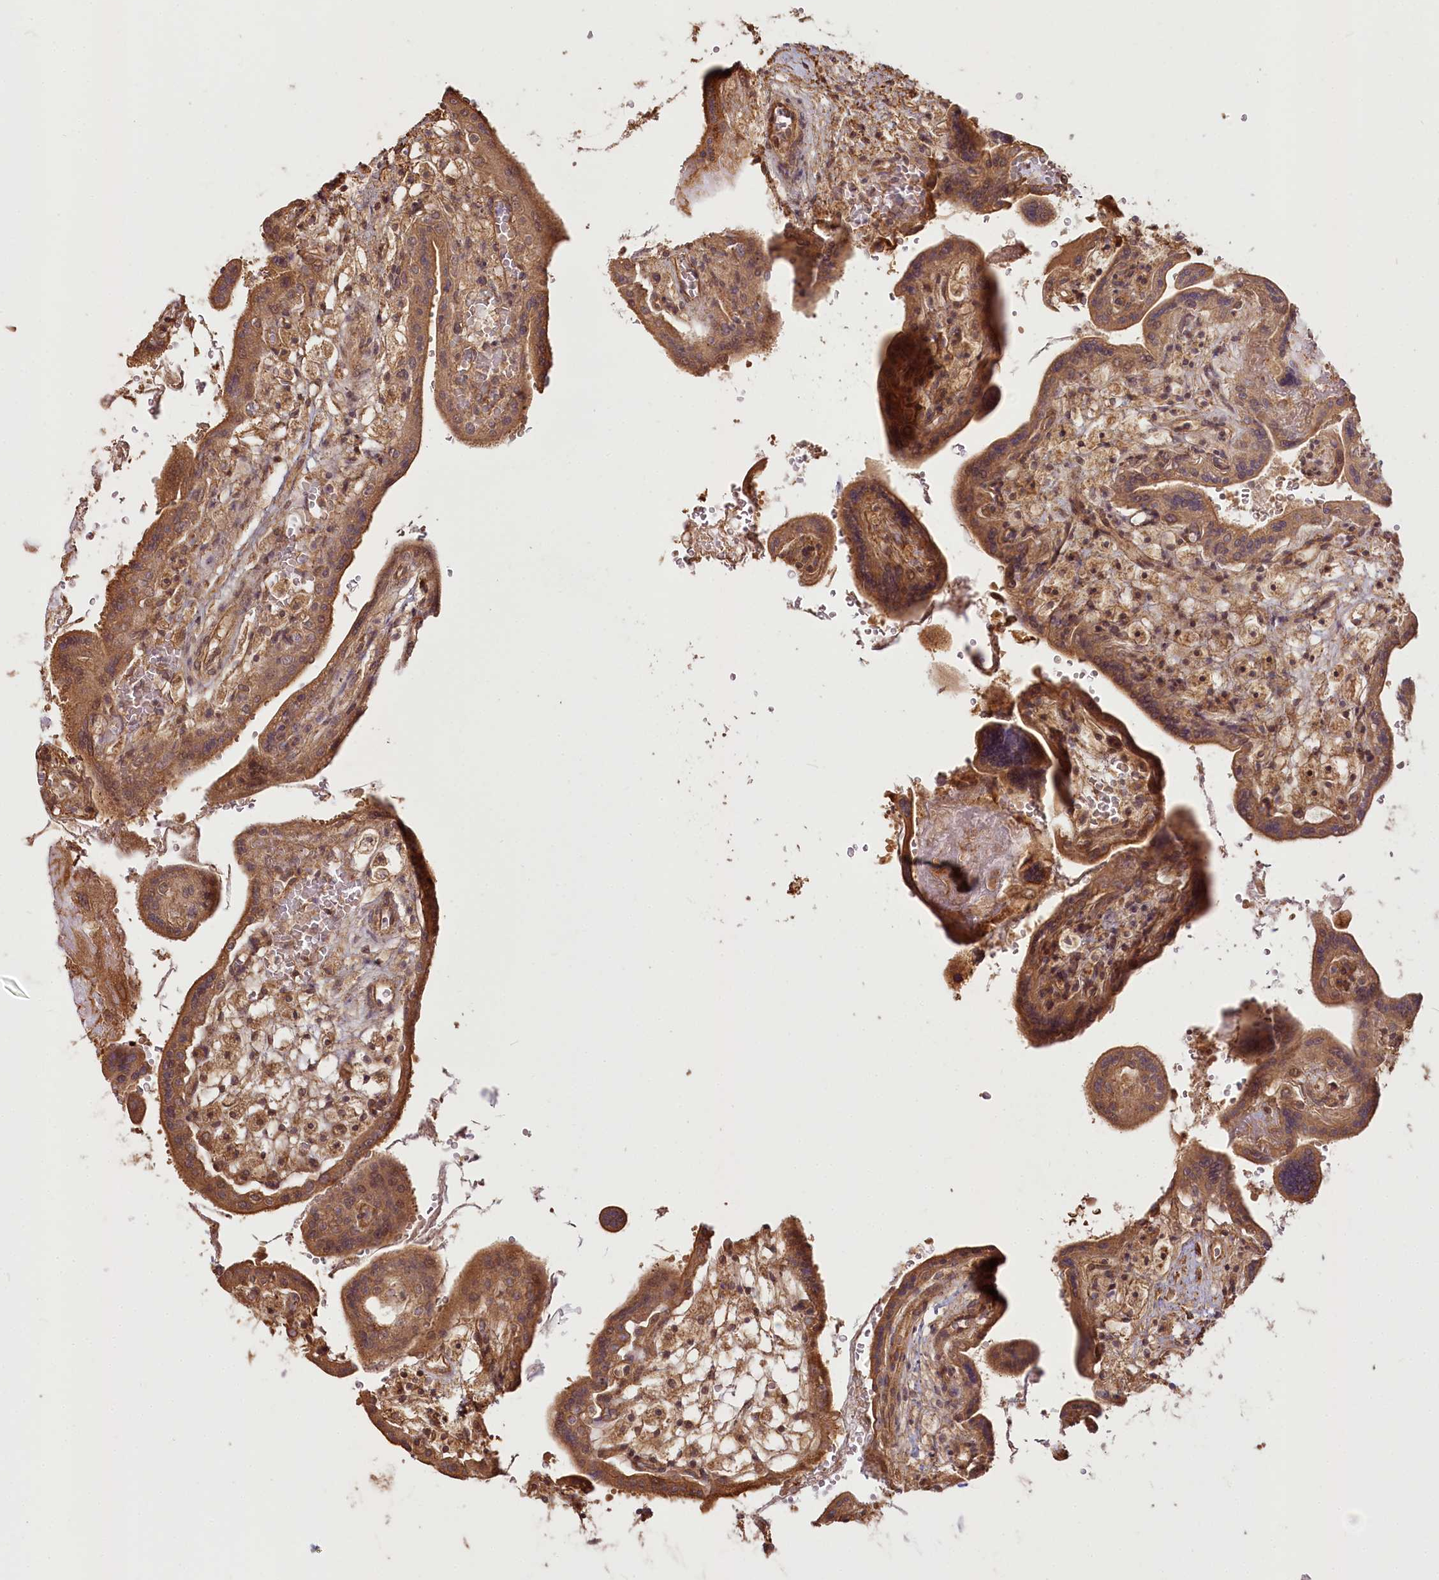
{"staining": {"intensity": "strong", "quantity": ">75%", "location": "cytoplasmic/membranous,nuclear"}, "tissue": "placenta", "cell_type": "Trophoblastic cells", "image_type": "normal", "snomed": [{"axis": "morphology", "description": "Normal tissue, NOS"}, {"axis": "topography", "description": "Placenta"}], "caption": "Immunohistochemistry histopathology image of normal human placenta stained for a protein (brown), which shows high levels of strong cytoplasmic/membranous,nuclear staining in approximately >75% of trophoblastic cells.", "gene": "R3HDM2", "patient": {"sex": "female", "age": 37}}